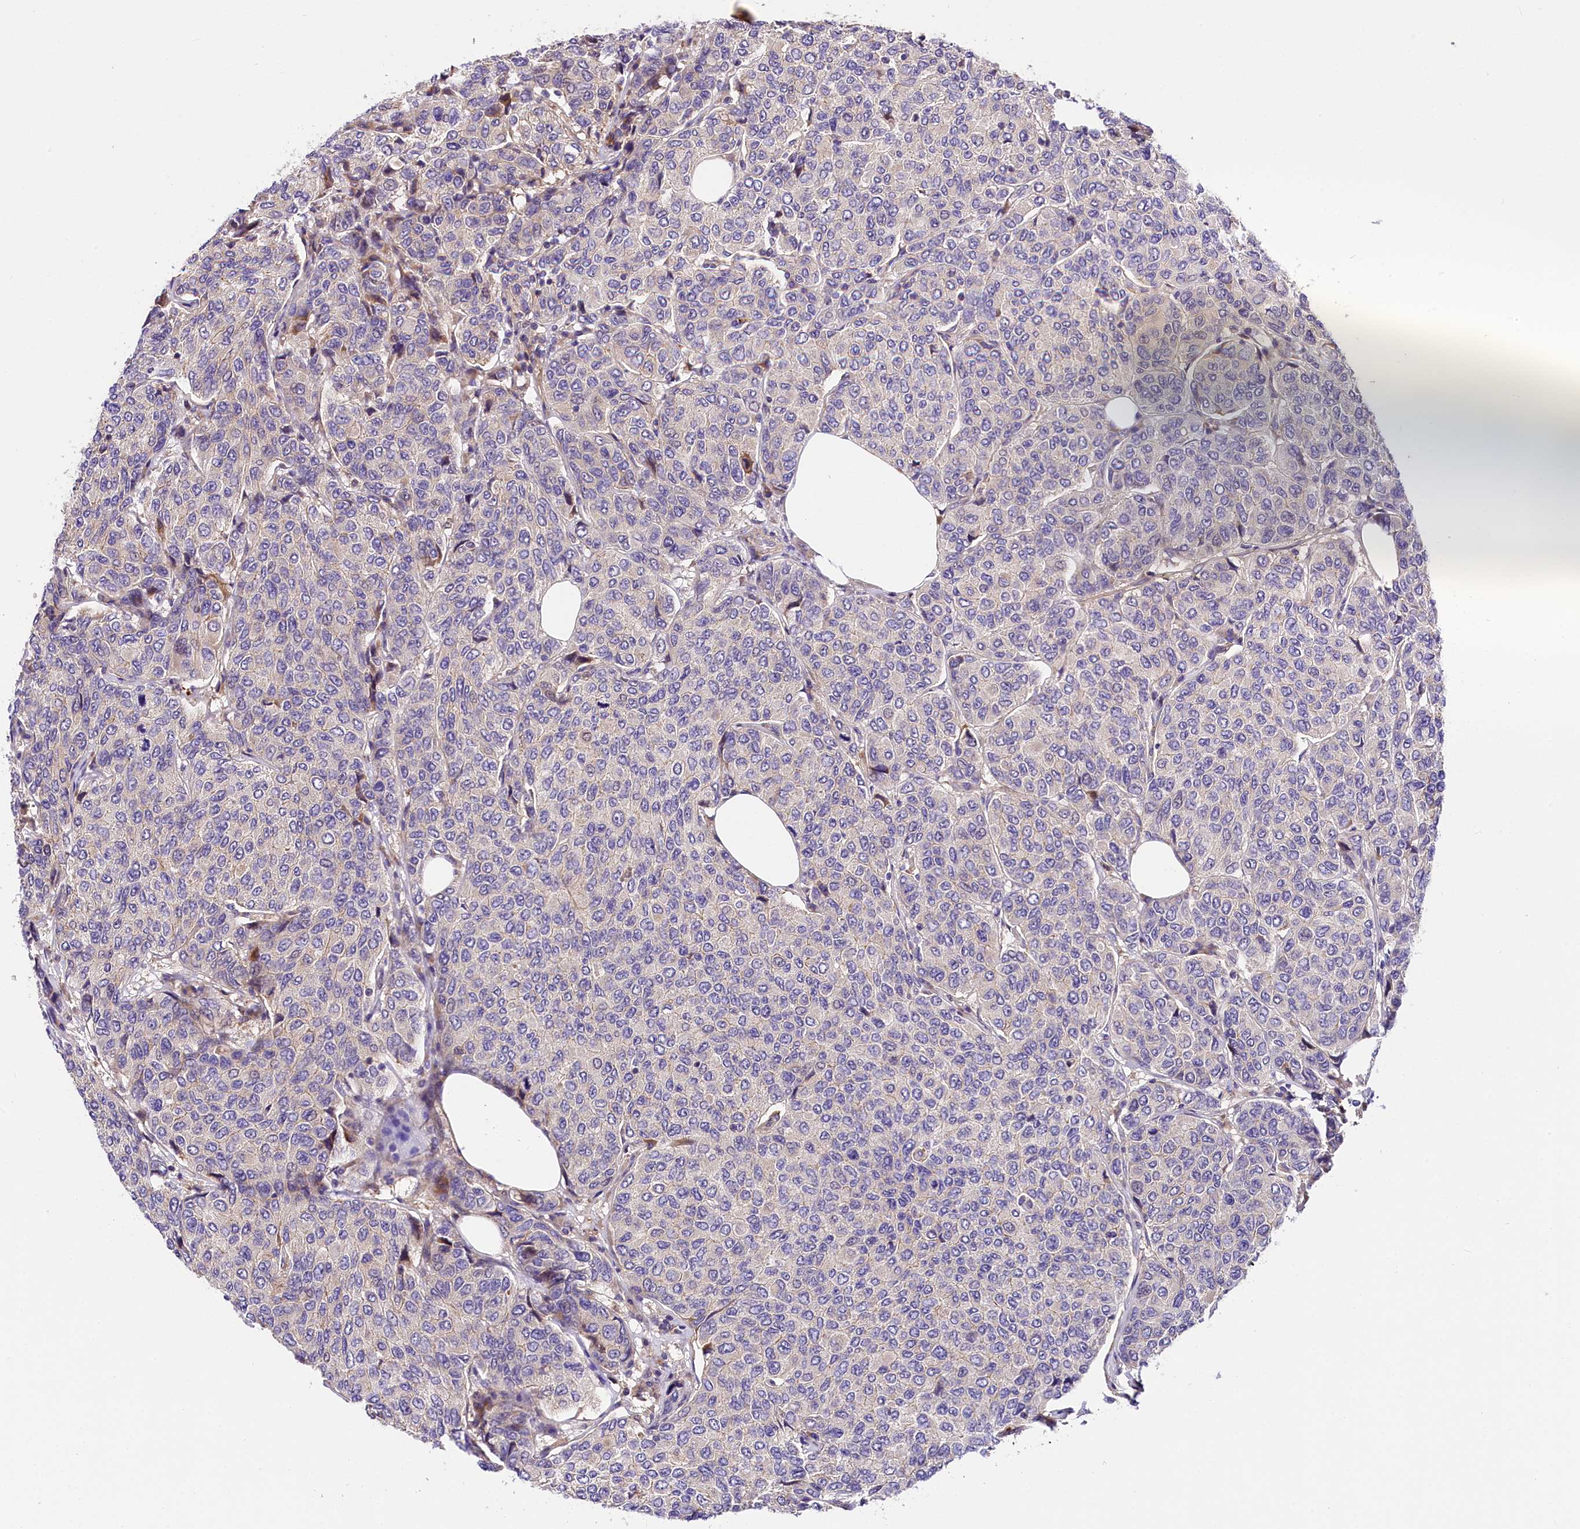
{"staining": {"intensity": "negative", "quantity": "none", "location": "none"}, "tissue": "breast cancer", "cell_type": "Tumor cells", "image_type": "cancer", "snomed": [{"axis": "morphology", "description": "Duct carcinoma"}, {"axis": "topography", "description": "Breast"}], "caption": "Tumor cells show no significant protein staining in breast cancer. (Brightfield microscopy of DAB (3,3'-diaminobenzidine) IHC at high magnification).", "gene": "ARMC6", "patient": {"sex": "female", "age": 55}}